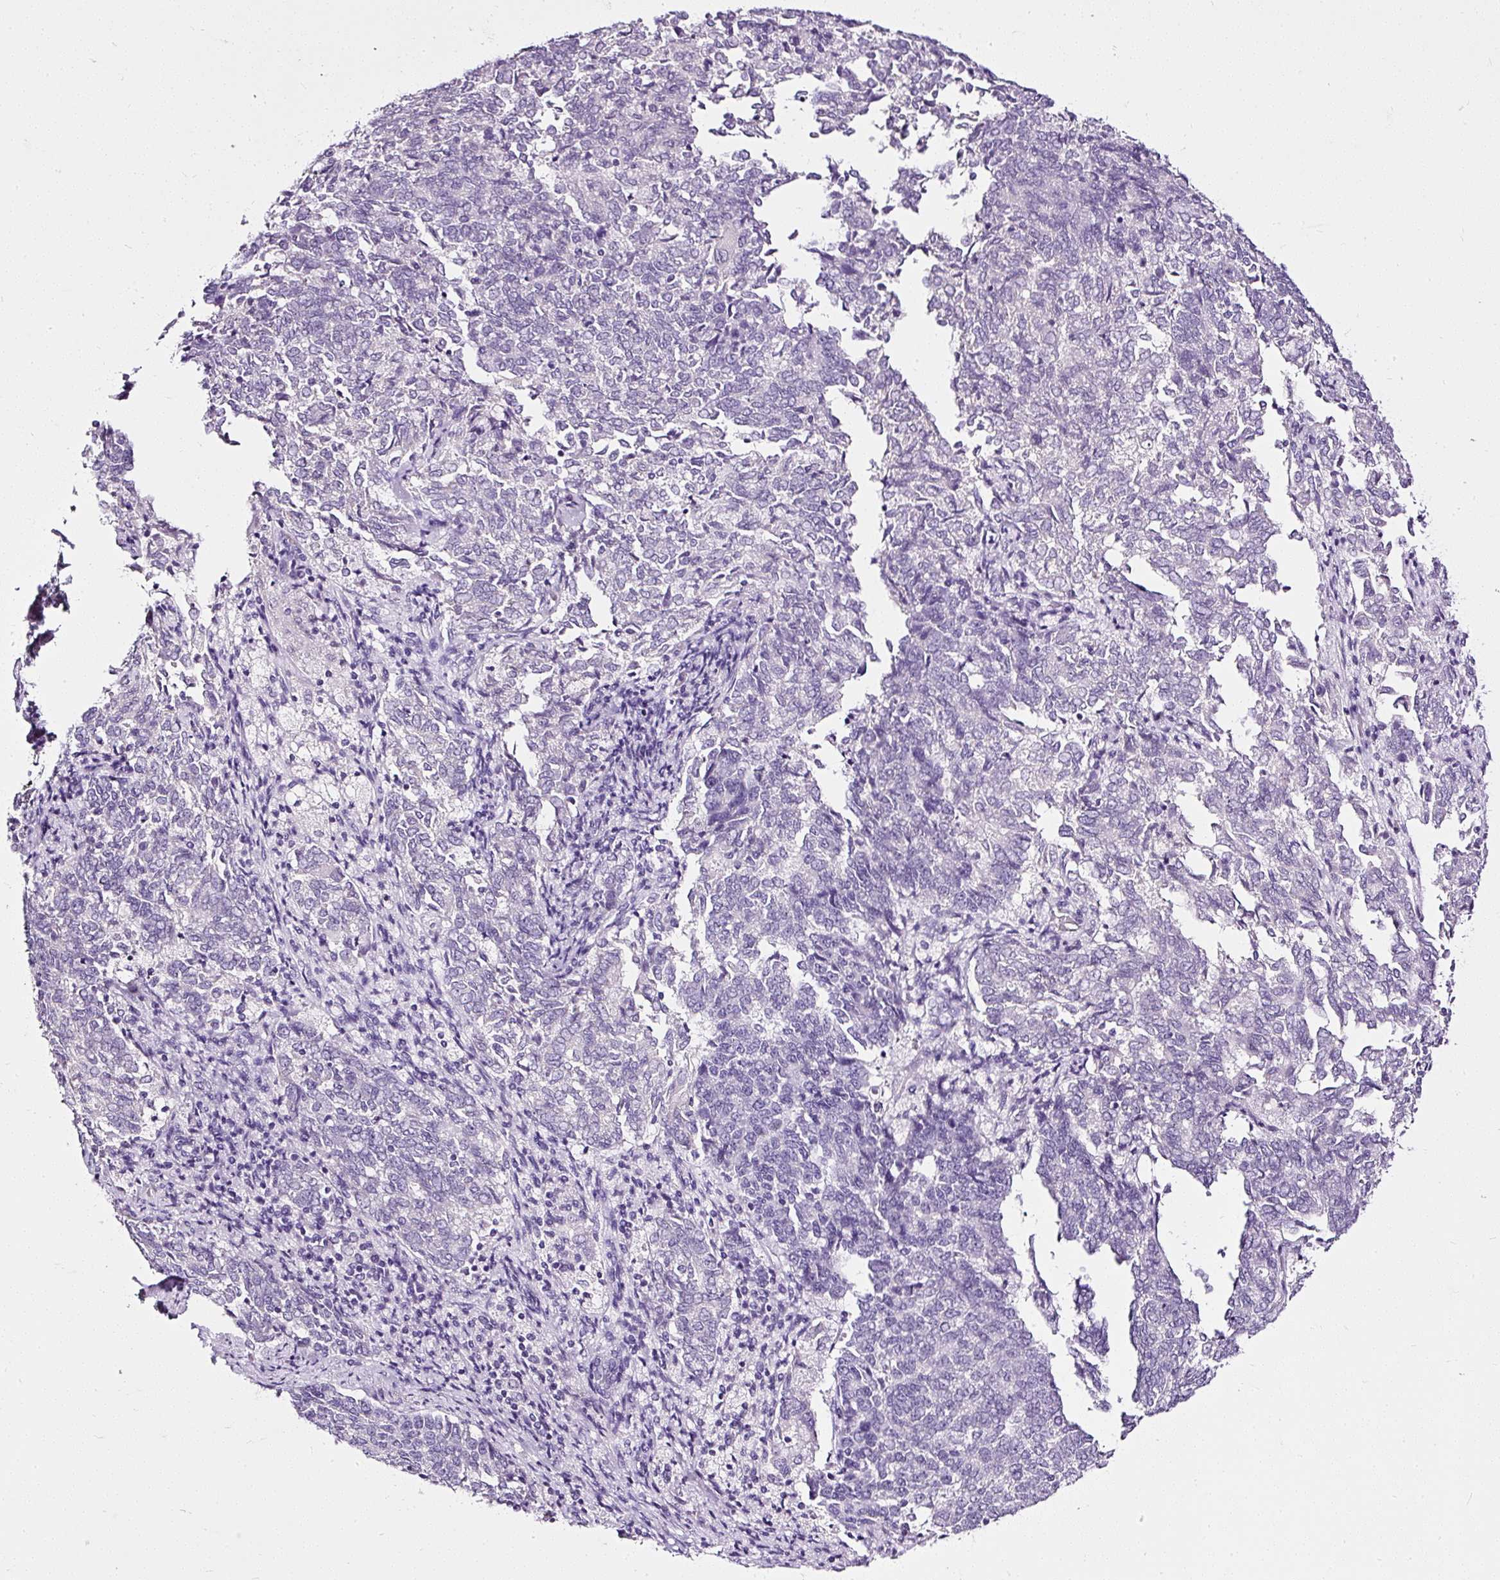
{"staining": {"intensity": "negative", "quantity": "none", "location": "none"}, "tissue": "endometrial cancer", "cell_type": "Tumor cells", "image_type": "cancer", "snomed": [{"axis": "morphology", "description": "Adenocarcinoma, NOS"}, {"axis": "topography", "description": "Endometrium"}], "caption": "High power microscopy image of an immunohistochemistry (IHC) micrograph of endometrial cancer, revealing no significant expression in tumor cells.", "gene": "ATP2A1", "patient": {"sex": "female", "age": 80}}